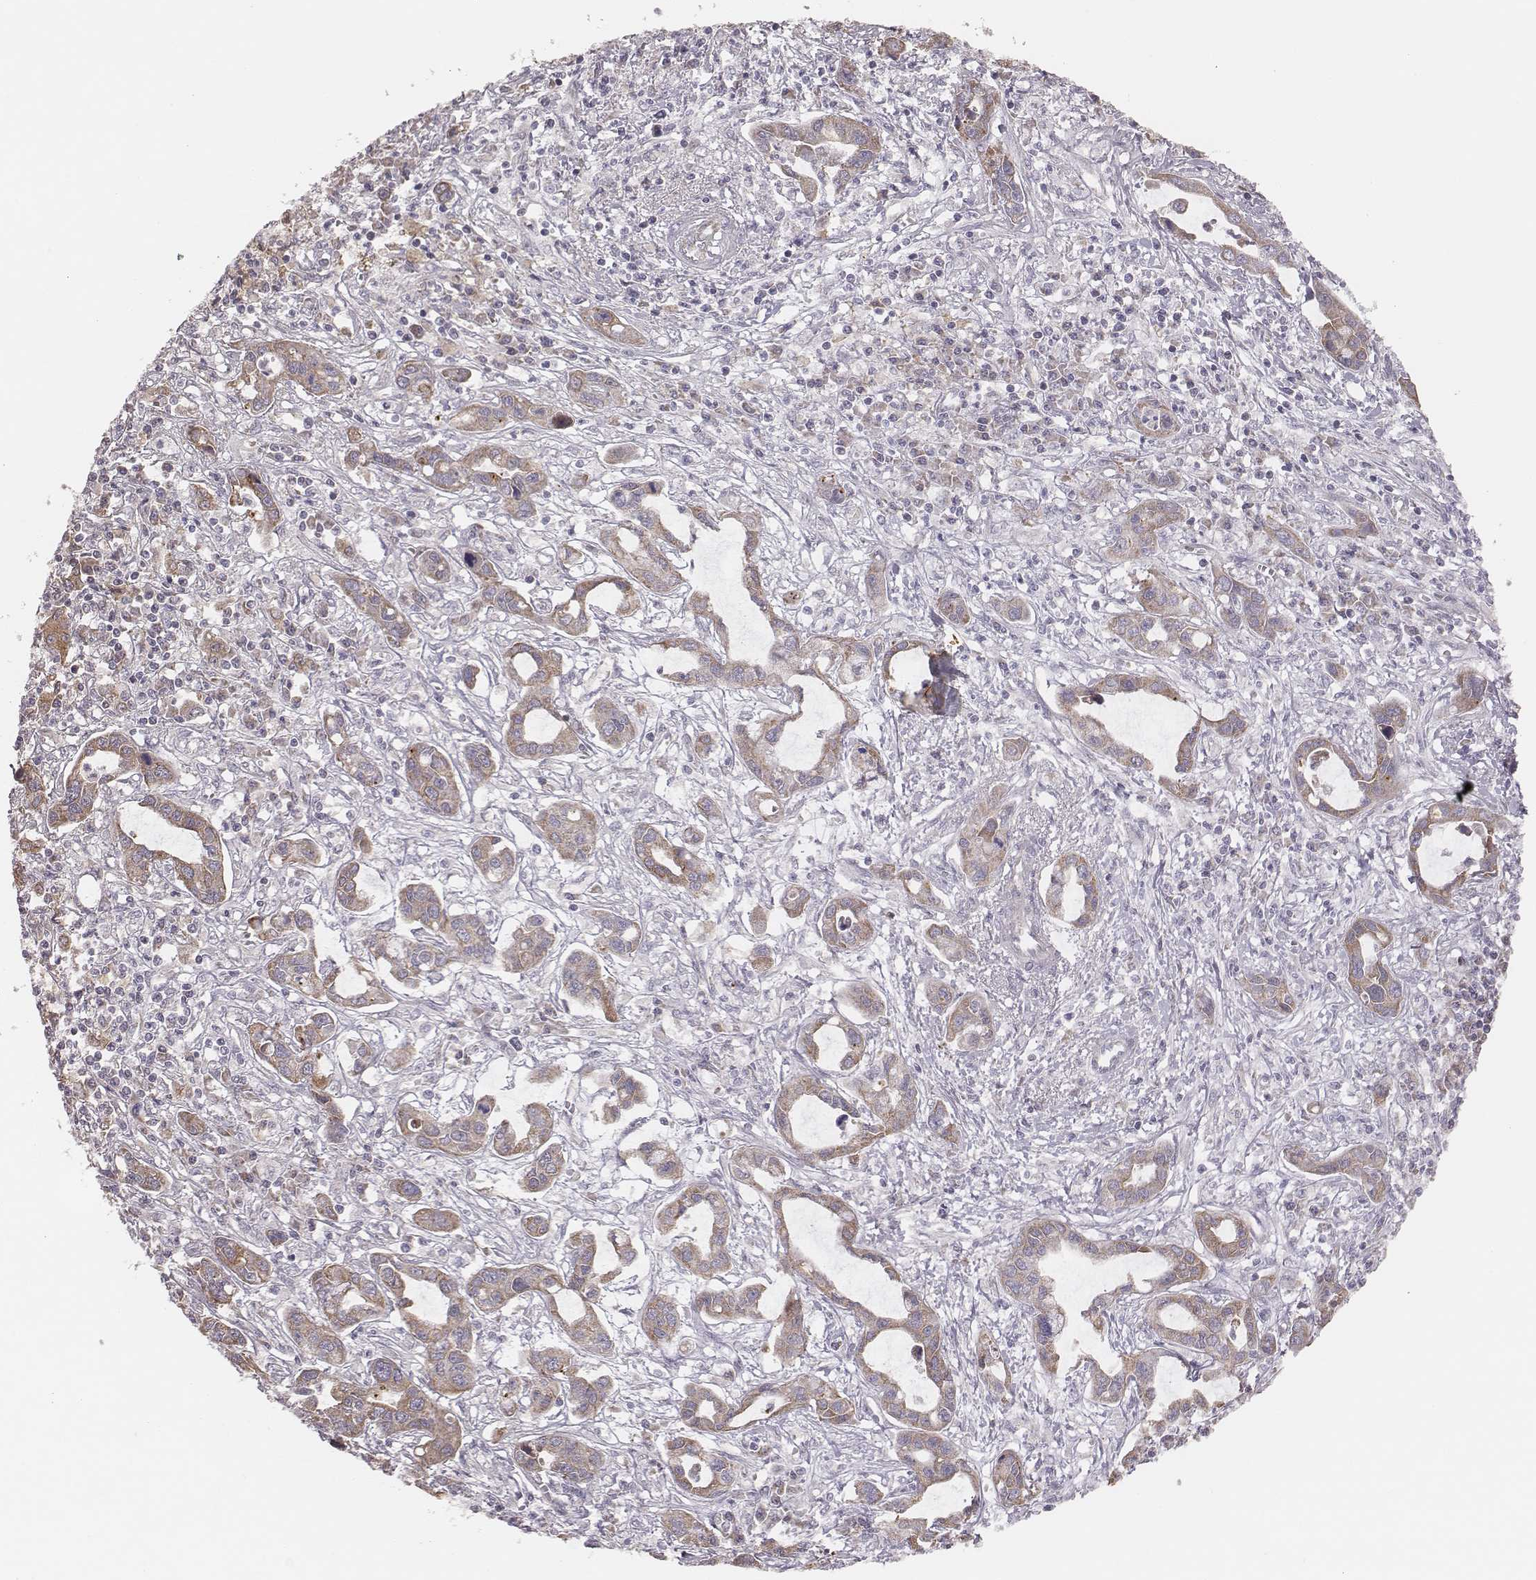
{"staining": {"intensity": "weak", "quantity": ">75%", "location": "cytoplasmic/membranous"}, "tissue": "liver cancer", "cell_type": "Tumor cells", "image_type": "cancer", "snomed": [{"axis": "morphology", "description": "Cholangiocarcinoma"}, {"axis": "topography", "description": "Liver"}], "caption": "Immunohistochemical staining of cholangiocarcinoma (liver) shows low levels of weak cytoplasmic/membranous positivity in about >75% of tumor cells.", "gene": "HAVCR1", "patient": {"sex": "male", "age": 58}}